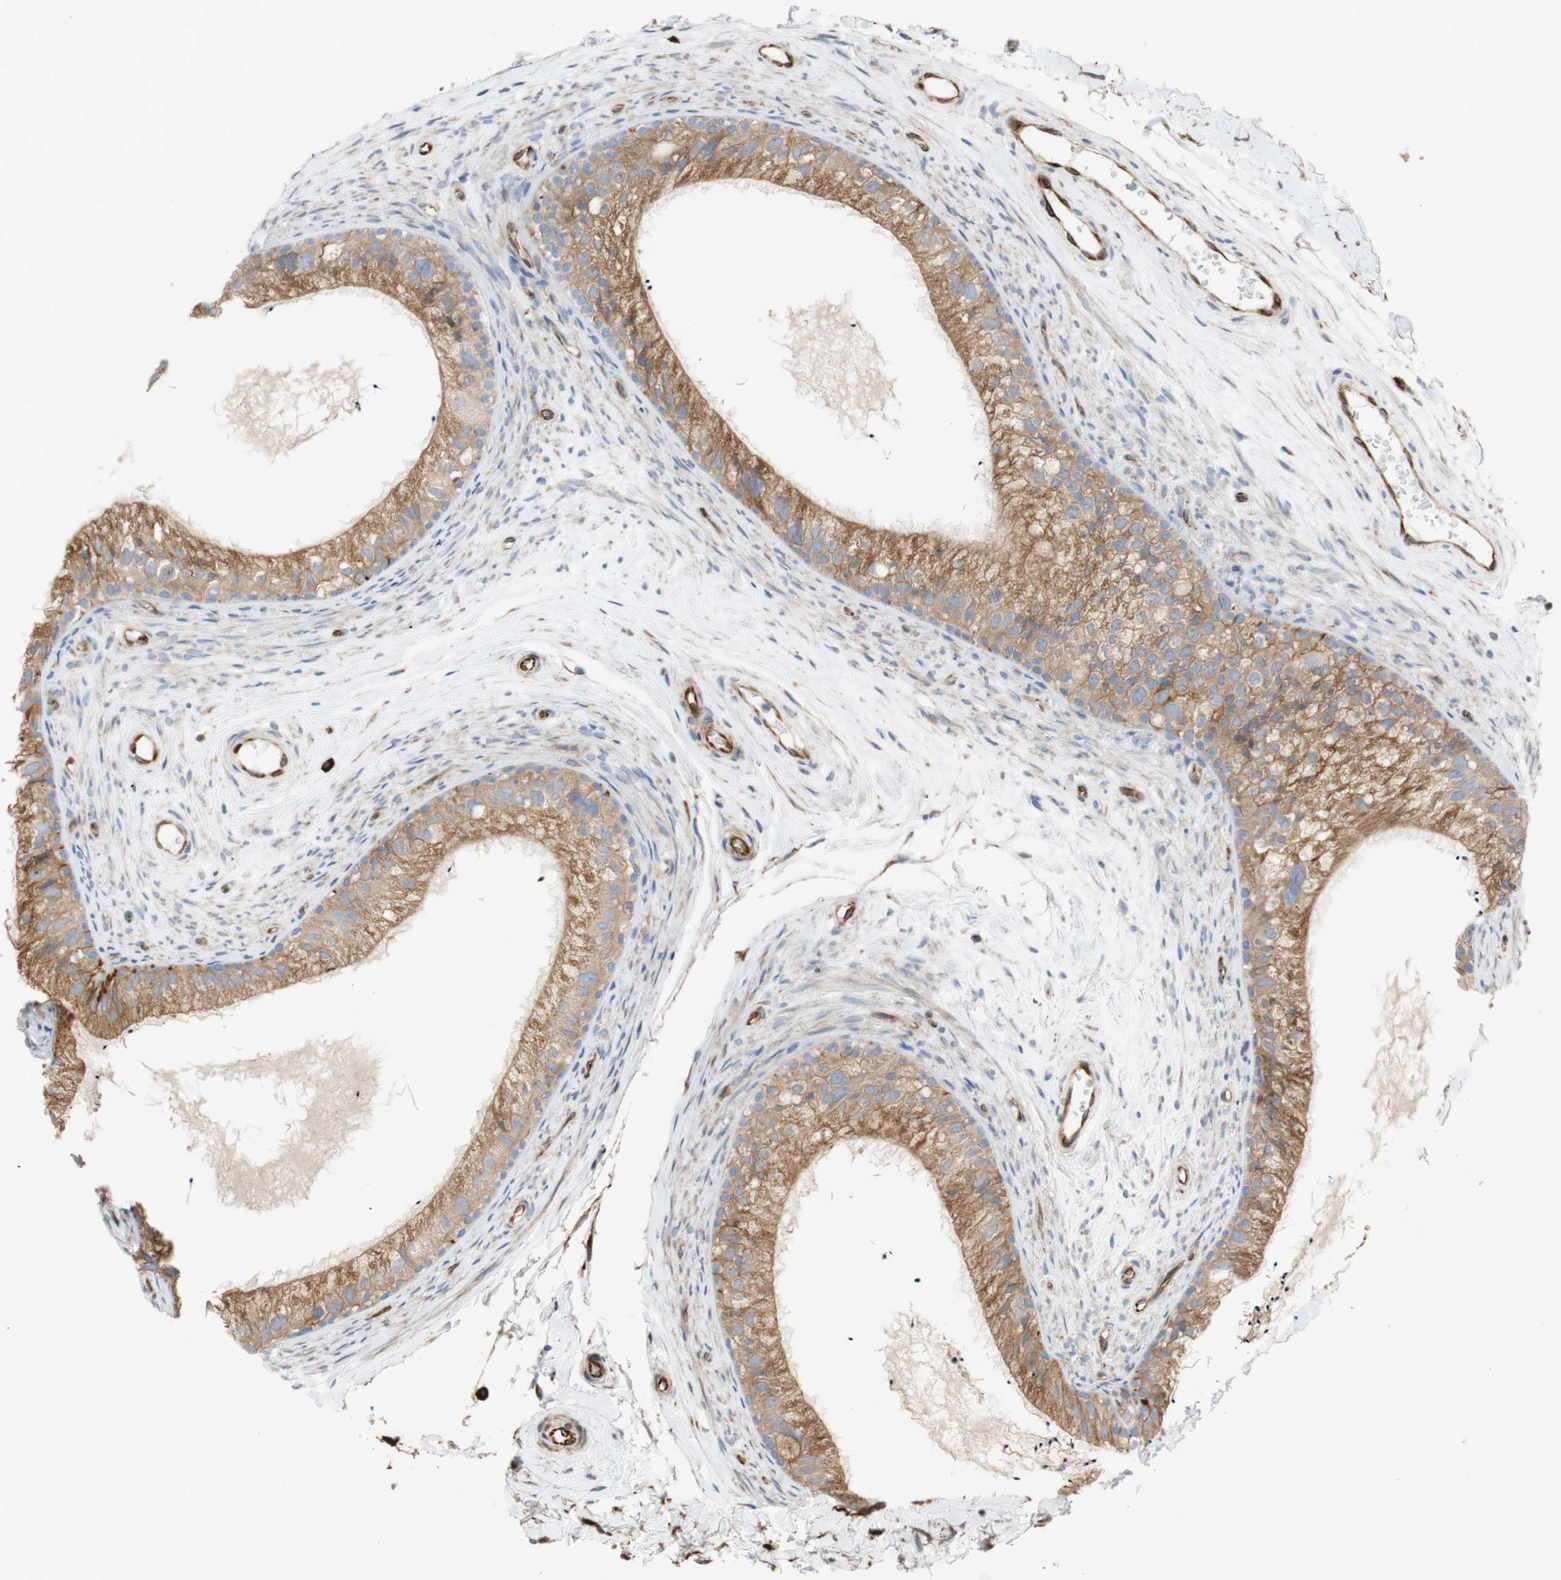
{"staining": {"intensity": "moderate", "quantity": ">75%", "location": "cytoplasmic/membranous"}, "tissue": "epididymis", "cell_type": "Glandular cells", "image_type": "normal", "snomed": [{"axis": "morphology", "description": "Normal tissue, NOS"}, {"axis": "topography", "description": "Epididymis"}], "caption": "IHC micrograph of unremarkable human epididymis stained for a protein (brown), which demonstrates medium levels of moderate cytoplasmic/membranous positivity in about >75% of glandular cells.", "gene": "C1orf43", "patient": {"sex": "male", "age": 56}}